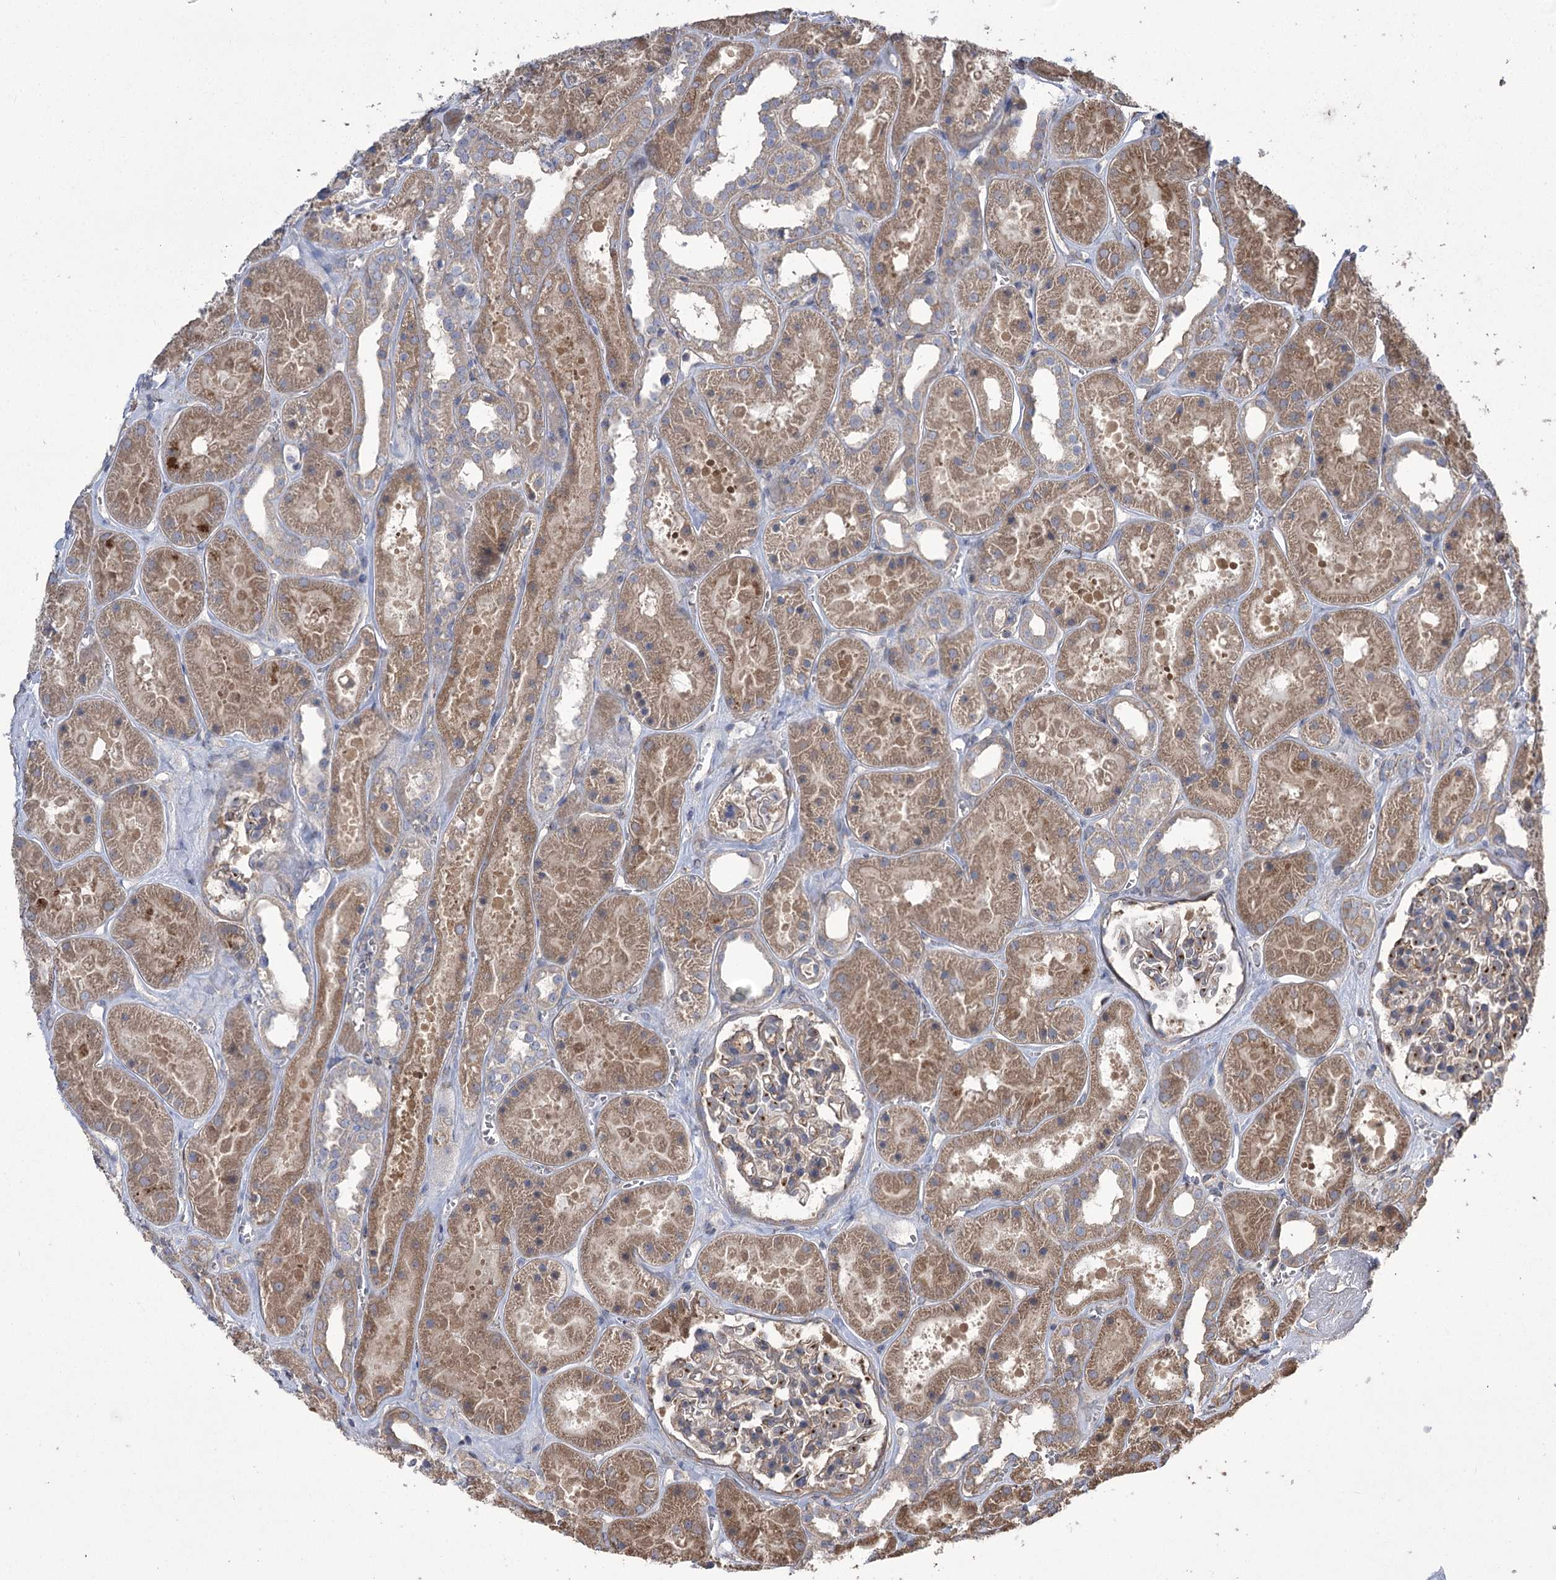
{"staining": {"intensity": "strong", "quantity": "25%-75%", "location": "cytoplasmic/membranous"}, "tissue": "kidney", "cell_type": "Cells in glomeruli", "image_type": "normal", "snomed": [{"axis": "morphology", "description": "Normal tissue, NOS"}, {"axis": "topography", "description": "Kidney"}], "caption": "Kidney stained with DAB immunohistochemistry exhibits high levels of strong cytoplasmic/membranous staining in about 25%-75% of cells in glomeruli.", "gene": "PRSS53", "patient": {"sex": "female", "age": 41}}